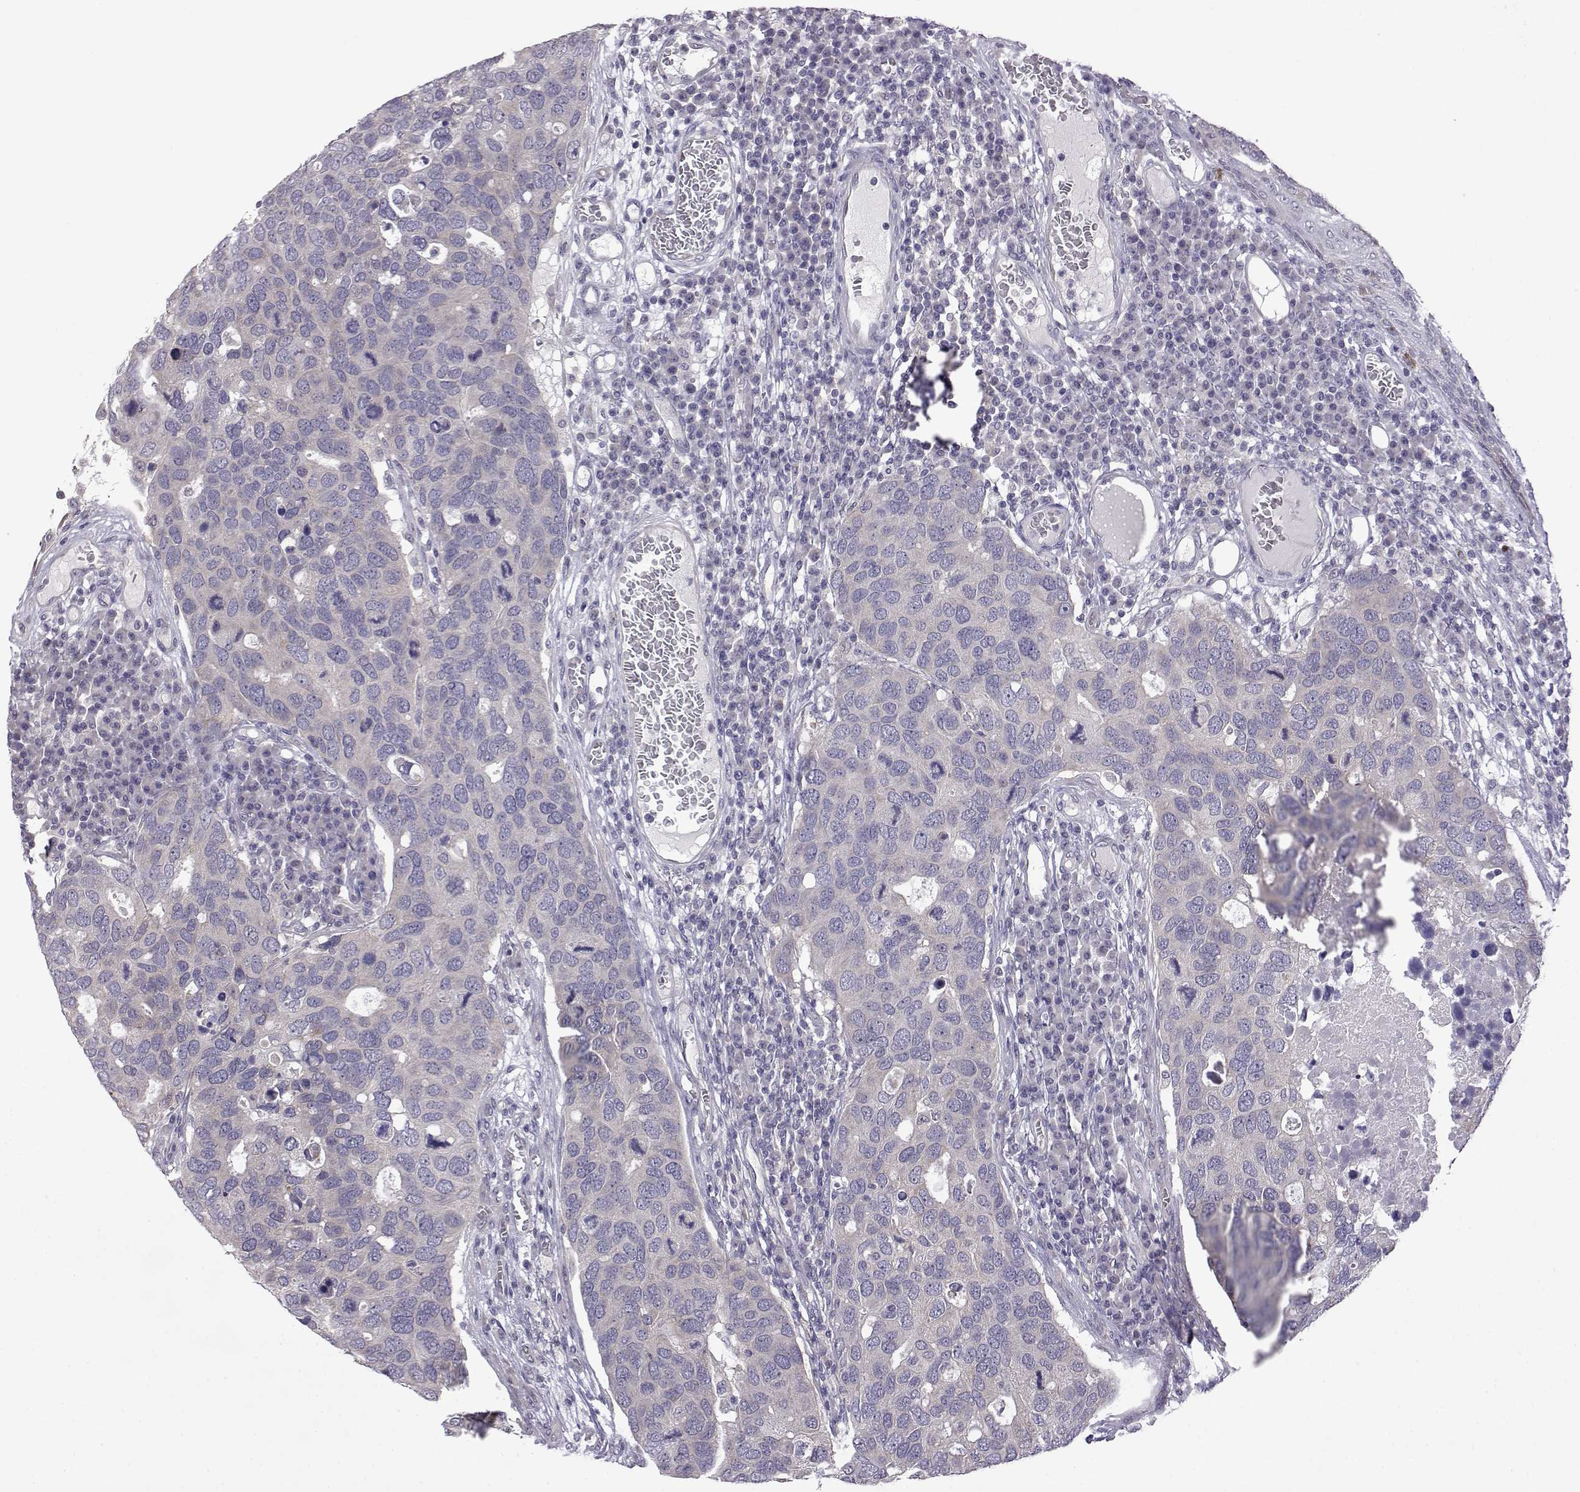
{"staining": {"intensity": "negative", "quantity": "none", "location": "none"}, "tissue": "breast cancer", "cell_type": "Tumor cells", "image_type": "cancer", "snomed": [{"axis": "morphology", "description": "Duct carcinoma"}, {"axis": "topography", "description": "Breast"}], "caption": "Tumor cells are negative for brown protein staining in breast intraductal carcinoma. The staining is performed using DAB (3,3'-diaminobenzidine) brown chromogen with nuclei counter-stained in using hematoxylin.", "gene": "VGF", "patient": {"sex": "female", "age": 83}}